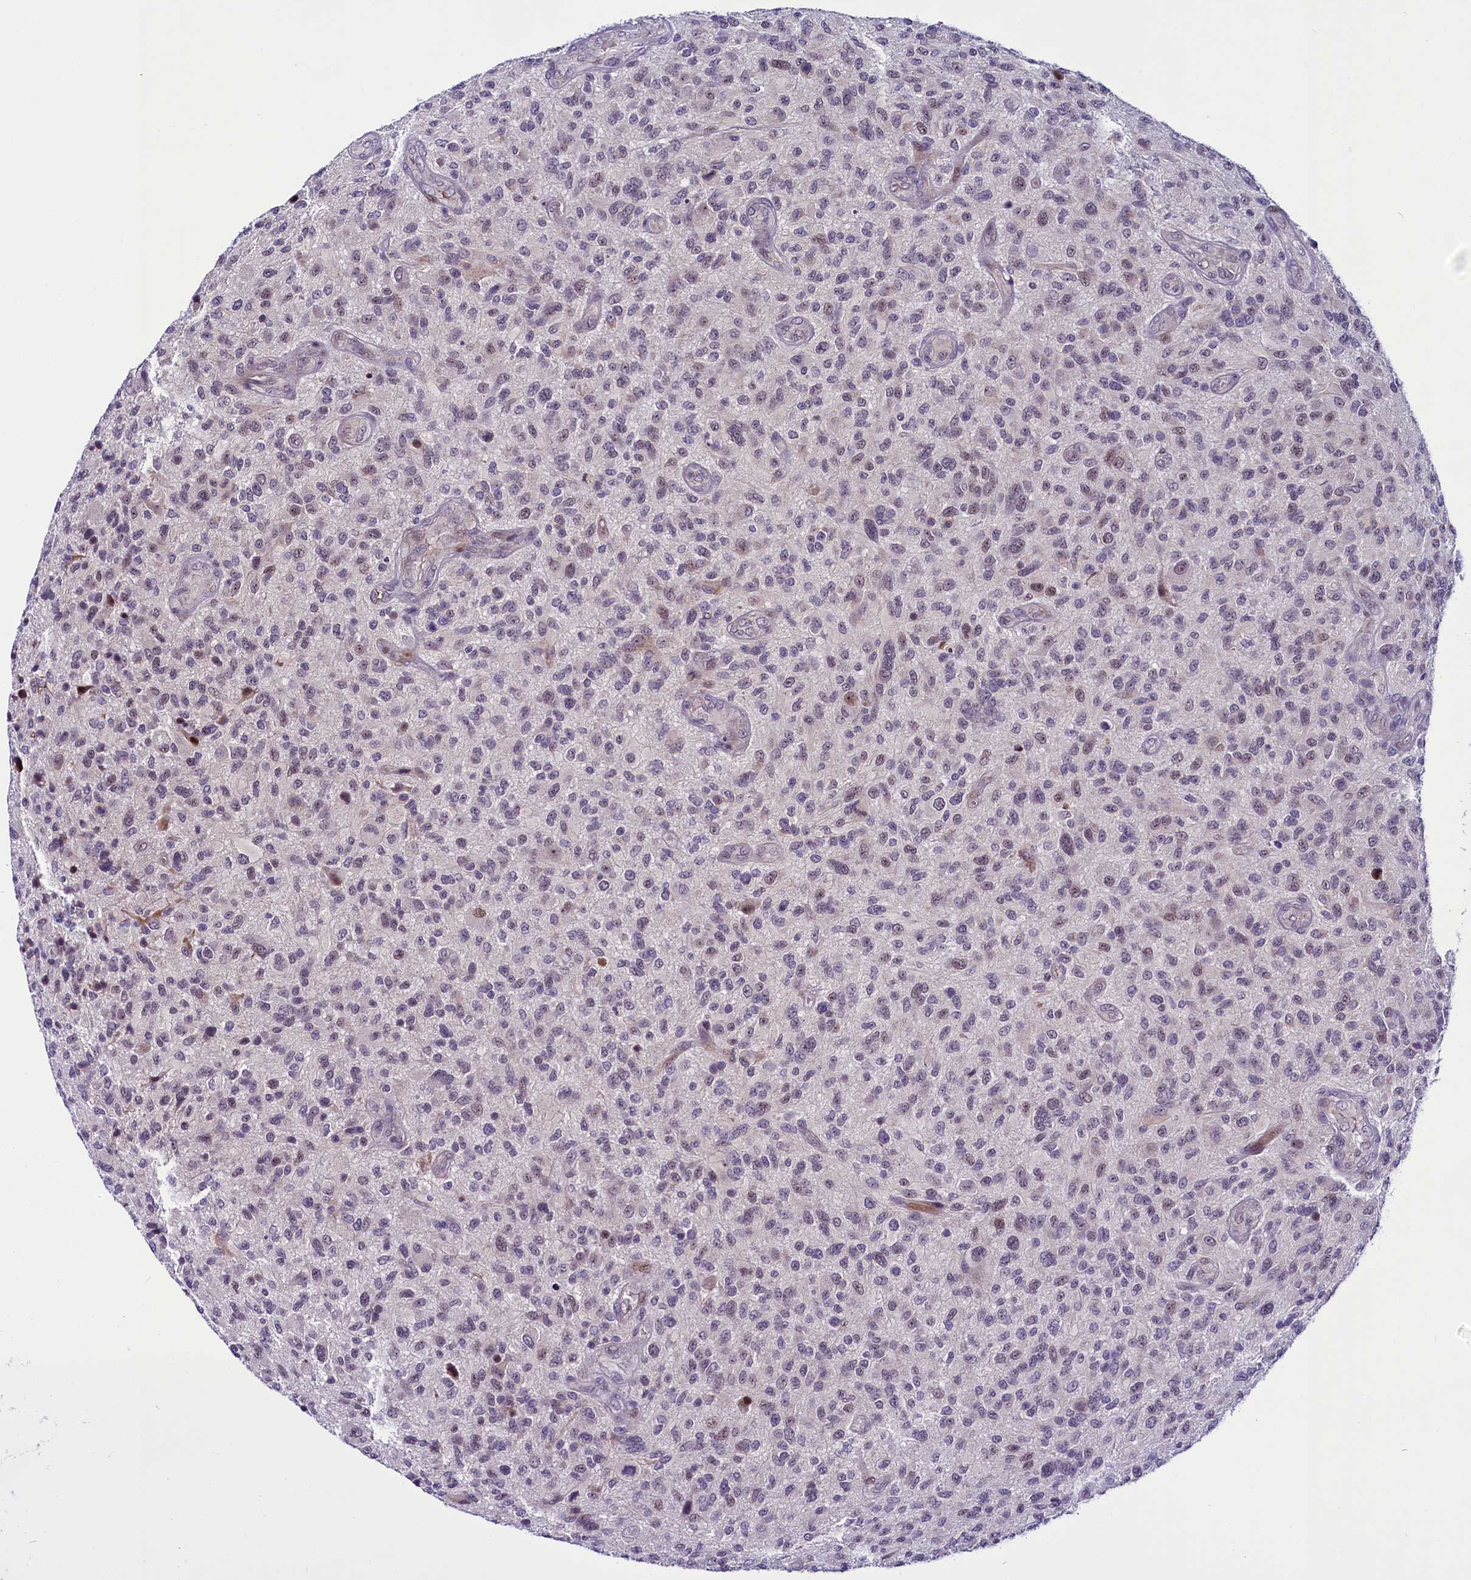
{"staining": {"intensity": "weak", "quantity": "<25%", "location": "nuclear"}, "tissue": "glioma", "cell_type": "Tumor cells", "image_type": "cancer", "snomed": [{"axis": "morphology", "description": "Glioma, malignant, High grade"}, {"axis": "topography", "description": "Brain"}], "caption": "High power microscopy histopathology image of an IHC photomicrograph of glioma, revealing no significant positivity in tumor cells.", "gene": "CCDC106", "patient": {"sex": "male", "age": 47}}